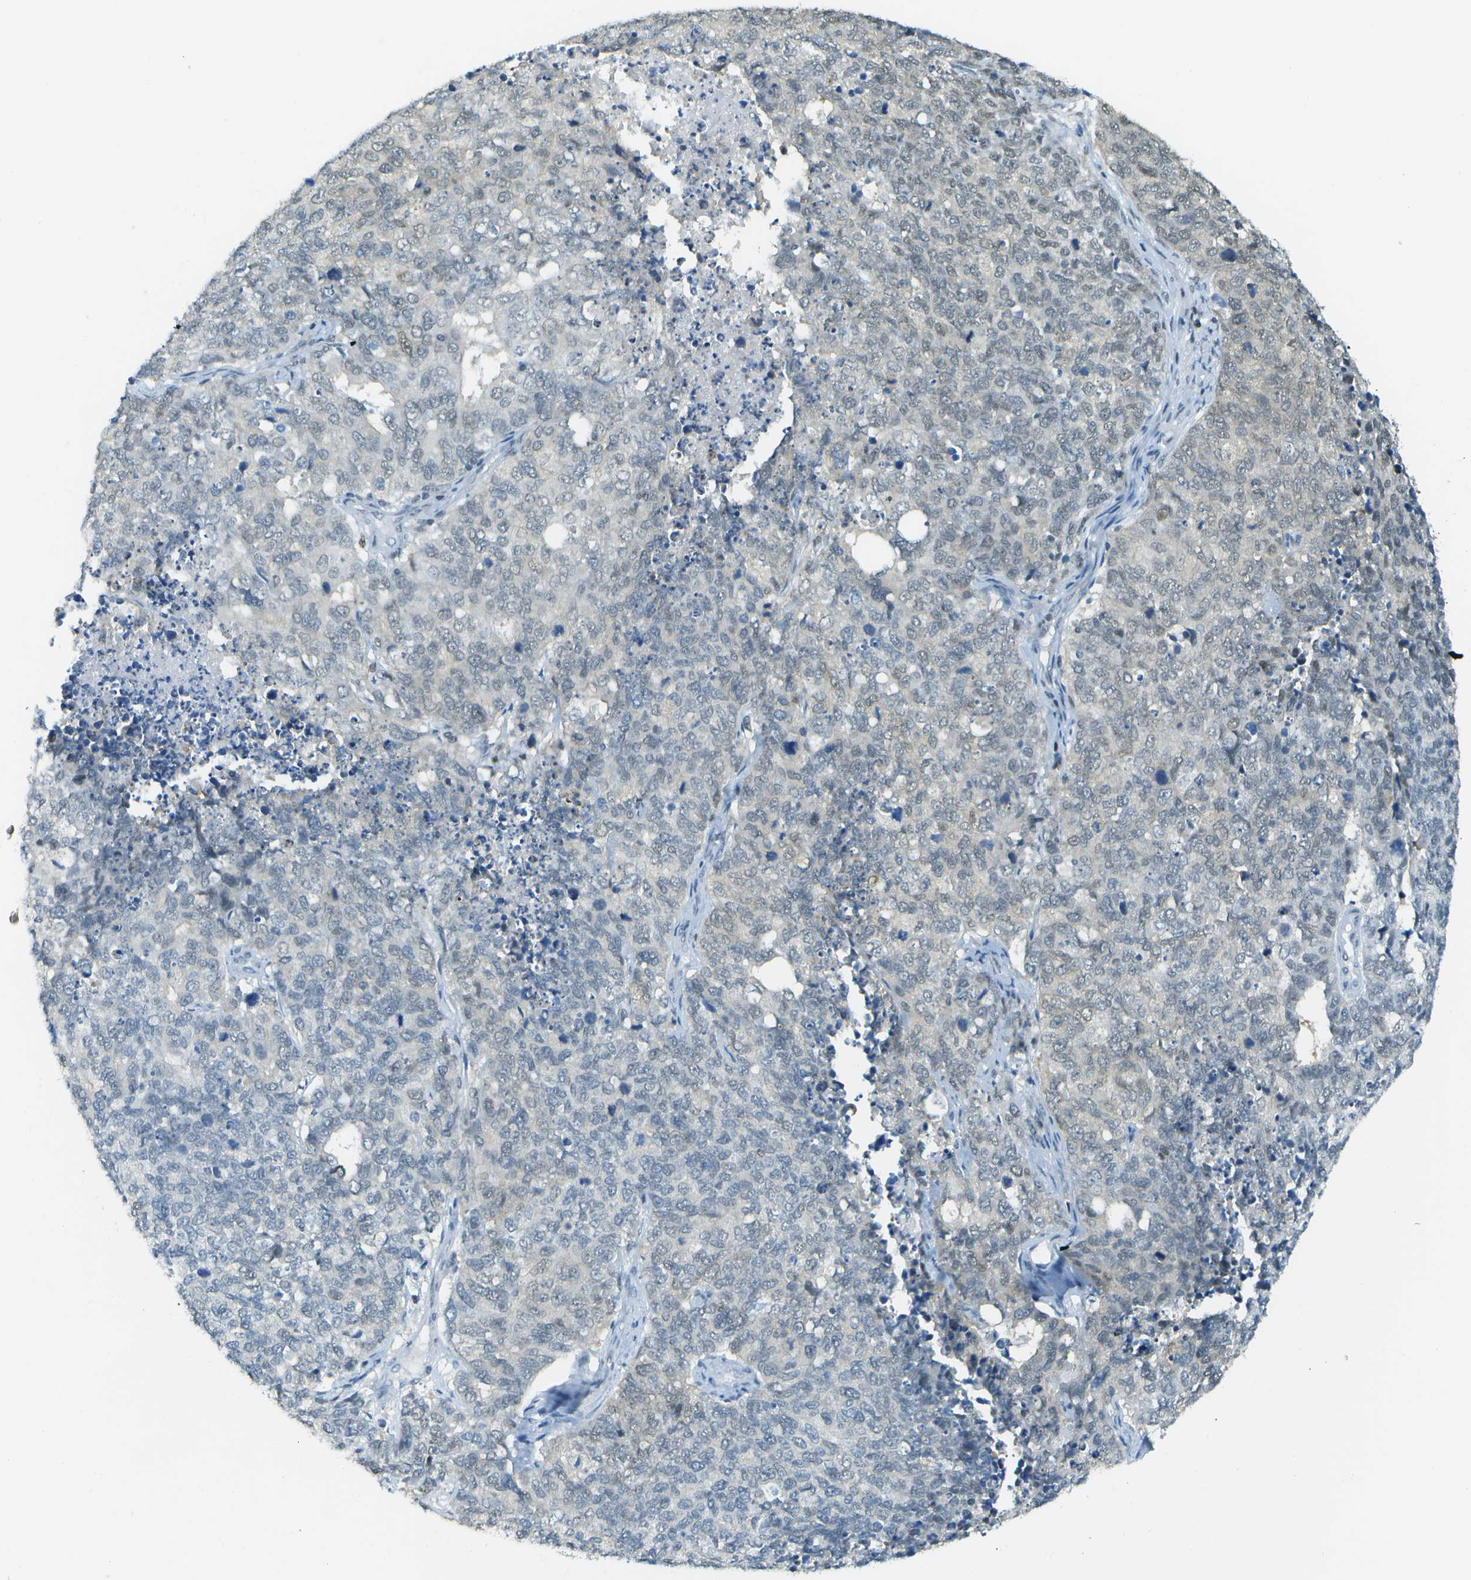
{"staining": {"intensity": "weak", "quantity": "<25%", "location": "nuclear"}, "tissue": "cervical cancer", "cell_type": "Tumor cells", "image_type": "cancer", "snomed": [{"axis": "morphology", "description": "Squamous cell carcinoma, NOS"}, {"axis": "topography", "description": "Cervix"}], "caption": "The photomicrograph demonstrates no significant positivity in tumor cells of cervical cancer (squamous cell carcinoma).", "gene": "NEK11", "patient": {"sex": "female", "age": 63}}